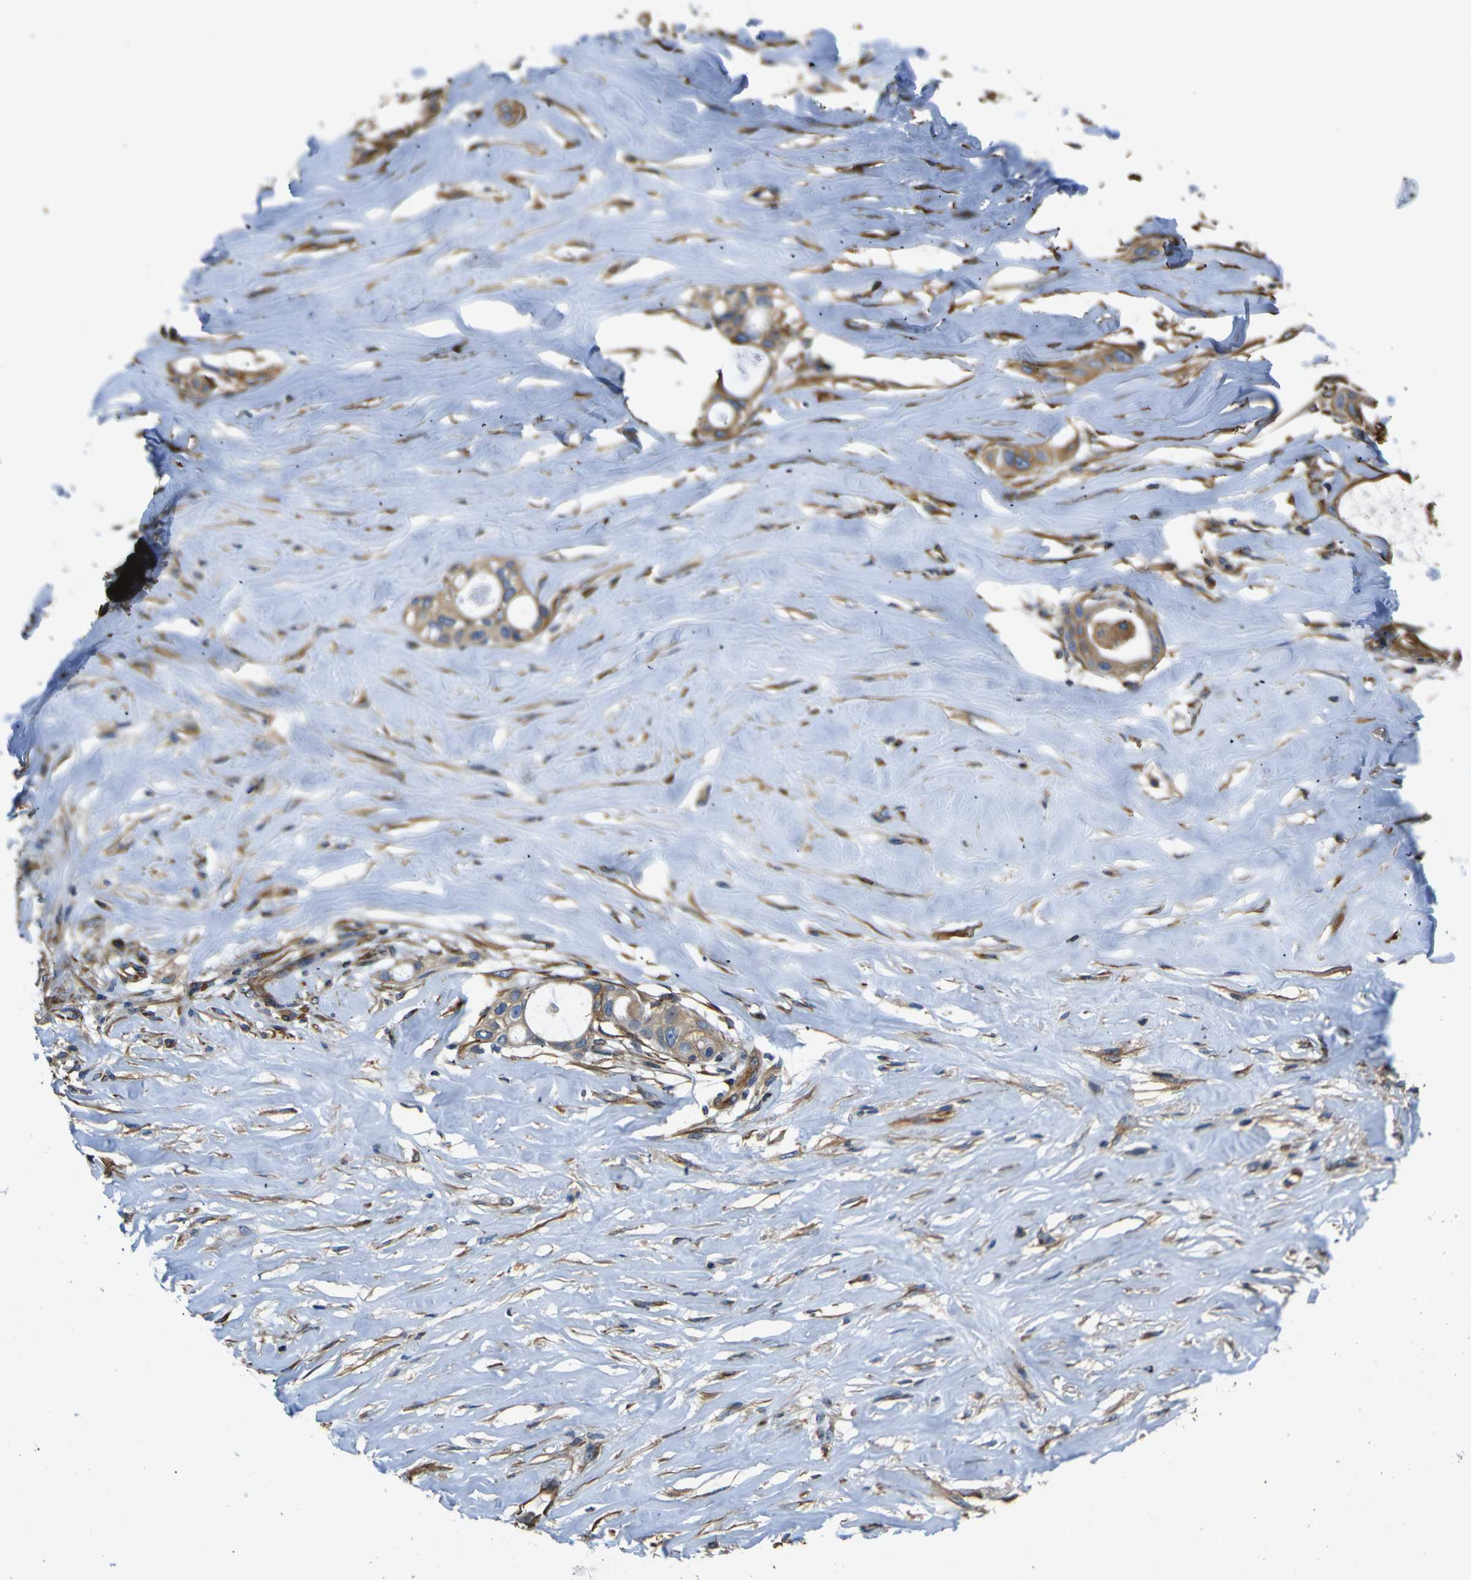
{"staining": {"intensity": "moderate", "quantity": ">75%", "location": "cytoplasmic/membranous"}, "tissue": "liver cancer", "cell_type": "Tumor cells", "image_type": "cancer", "snomed": [{"axis": "morphology", "description": "Cholangiocarcinoma"}, {"axis": "topography", "description": "Liver"}], "caption": "Immunohistochemical staining of liver cancer demonstrates moderate cytoplasmic/membranous protein staining in about >75% of tumor cells. The staining was performed using DAB (3,3'-diaminobenzidine) to visualize the protein expression in brown, while the nuclei were stained in blue with hematoxylin (Magnification: 20x).", "gene": "TUBB", "patient": {"sex": "female", "age": 67}}